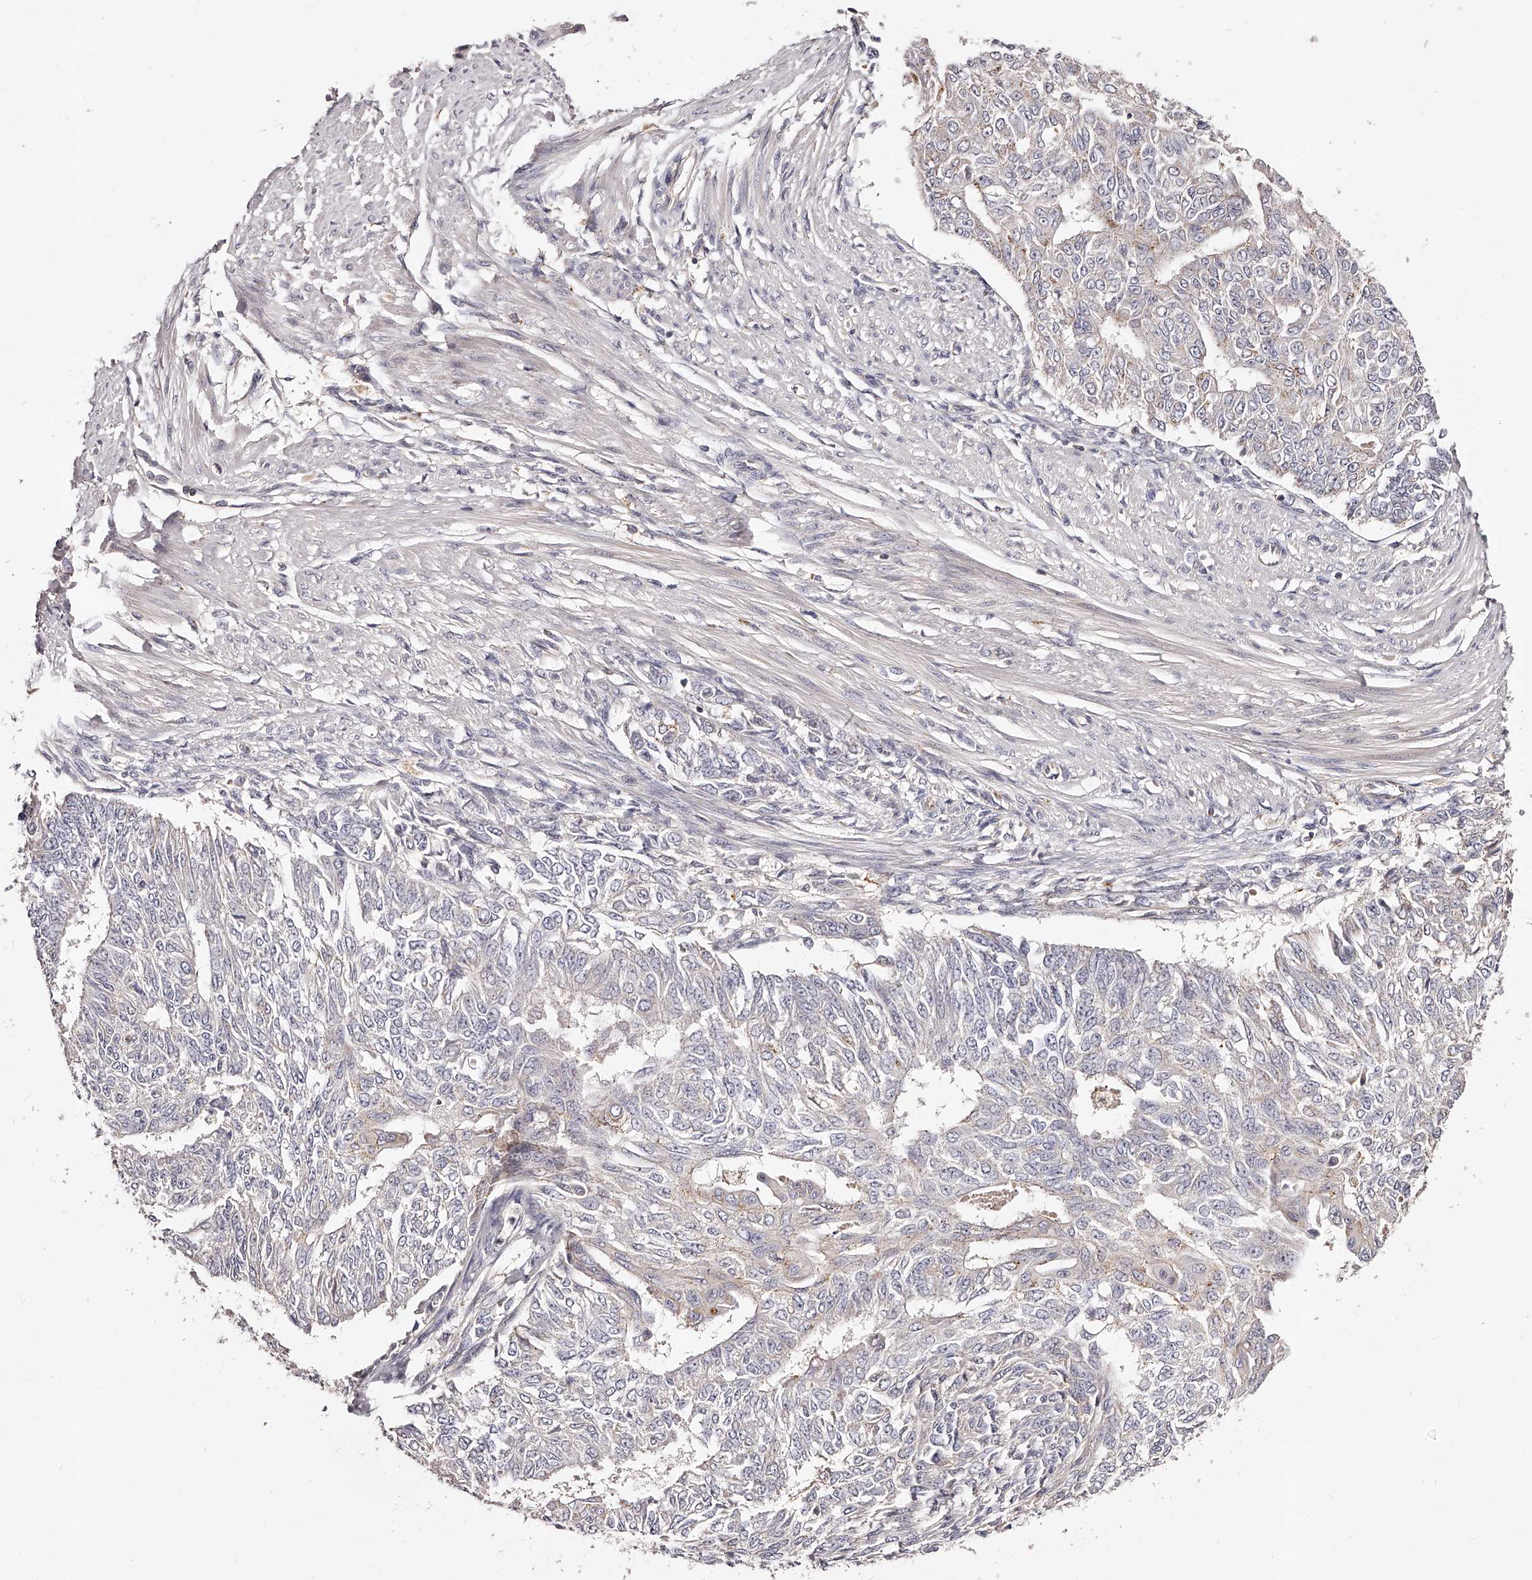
{"staining": {"intensity": "negative", "quantity": "none", "location": "none"}, "tissue": "endometrial cancer", "cell_type": "Tumor cells", "image_type": "cancer", "snomed": [{"axis": "morphology", "description": "Adenocarcinoma, NOS"}, {"axis": "topography", "description": "Endometrium"}], "caption": "Endometrial cancer stained for a protein using immunohistochemistry (IHC) shows no expression tumor cells.", "gene": "PHACTR1", "patient": {"sex": "female", "age": 32}}